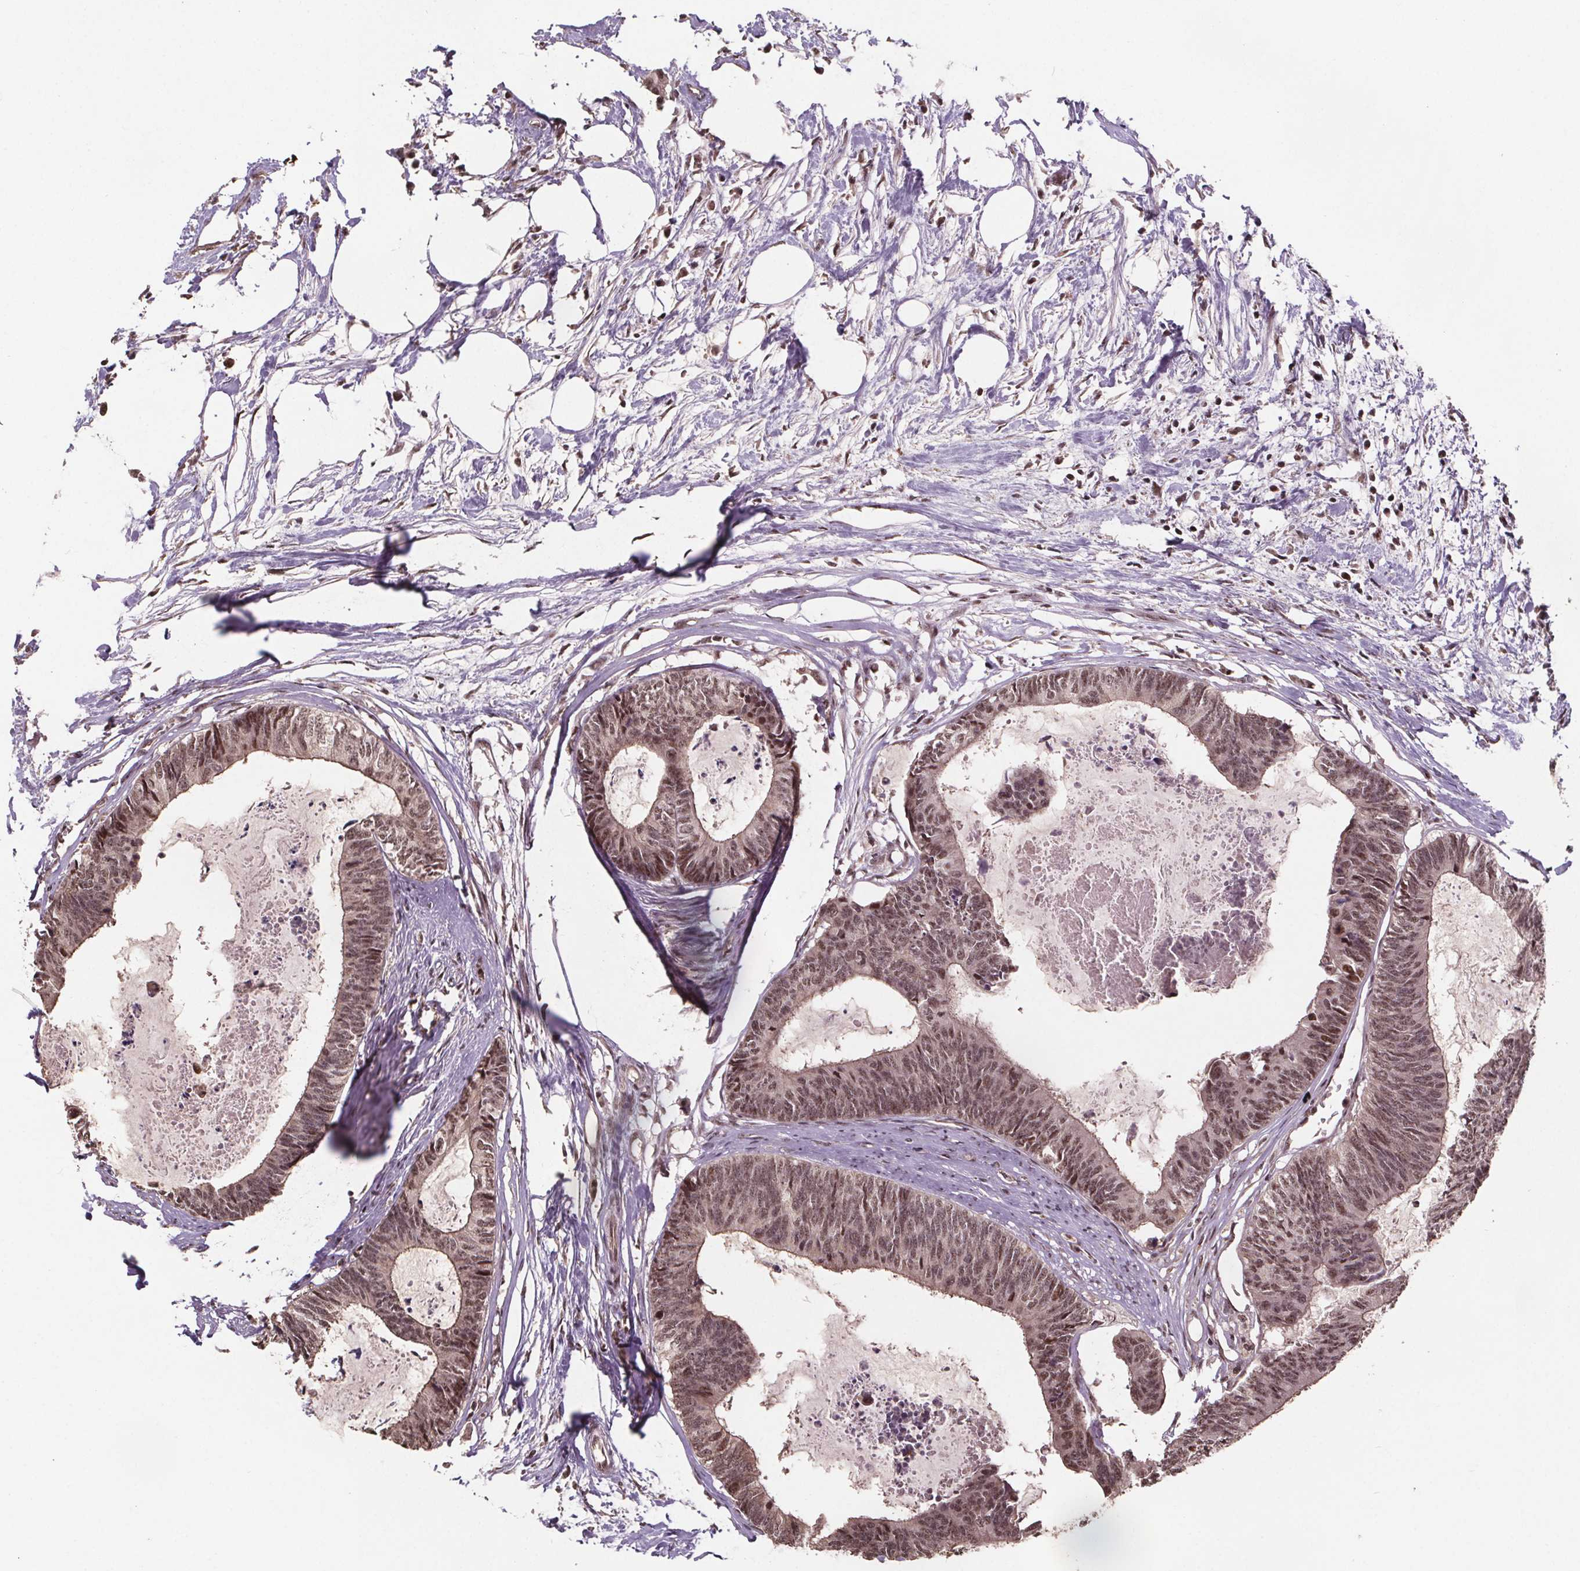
{"staining": {"intensity": "moderate", "quantity": ">75%", "location": "nuclear"}, "tissue": "colorectal cancer", "cell_type": "Tumor cells", "image_type": "cancer", "snomed": [{"axis": "morphology", "description": "Adenocarcinoma, NOS"}, {"axis": "topography", "description": "Colon"}, {"axis": "topography", "description": "Rectum"}], "caption": "Brown immunohistochemical staining in human colorectal cancer (adenocarcinoma) displays moderate nuclear staining in about >75% of tumor cells.", "gene": "JARID2", "patient": {"sex": "male", "age": 57}}